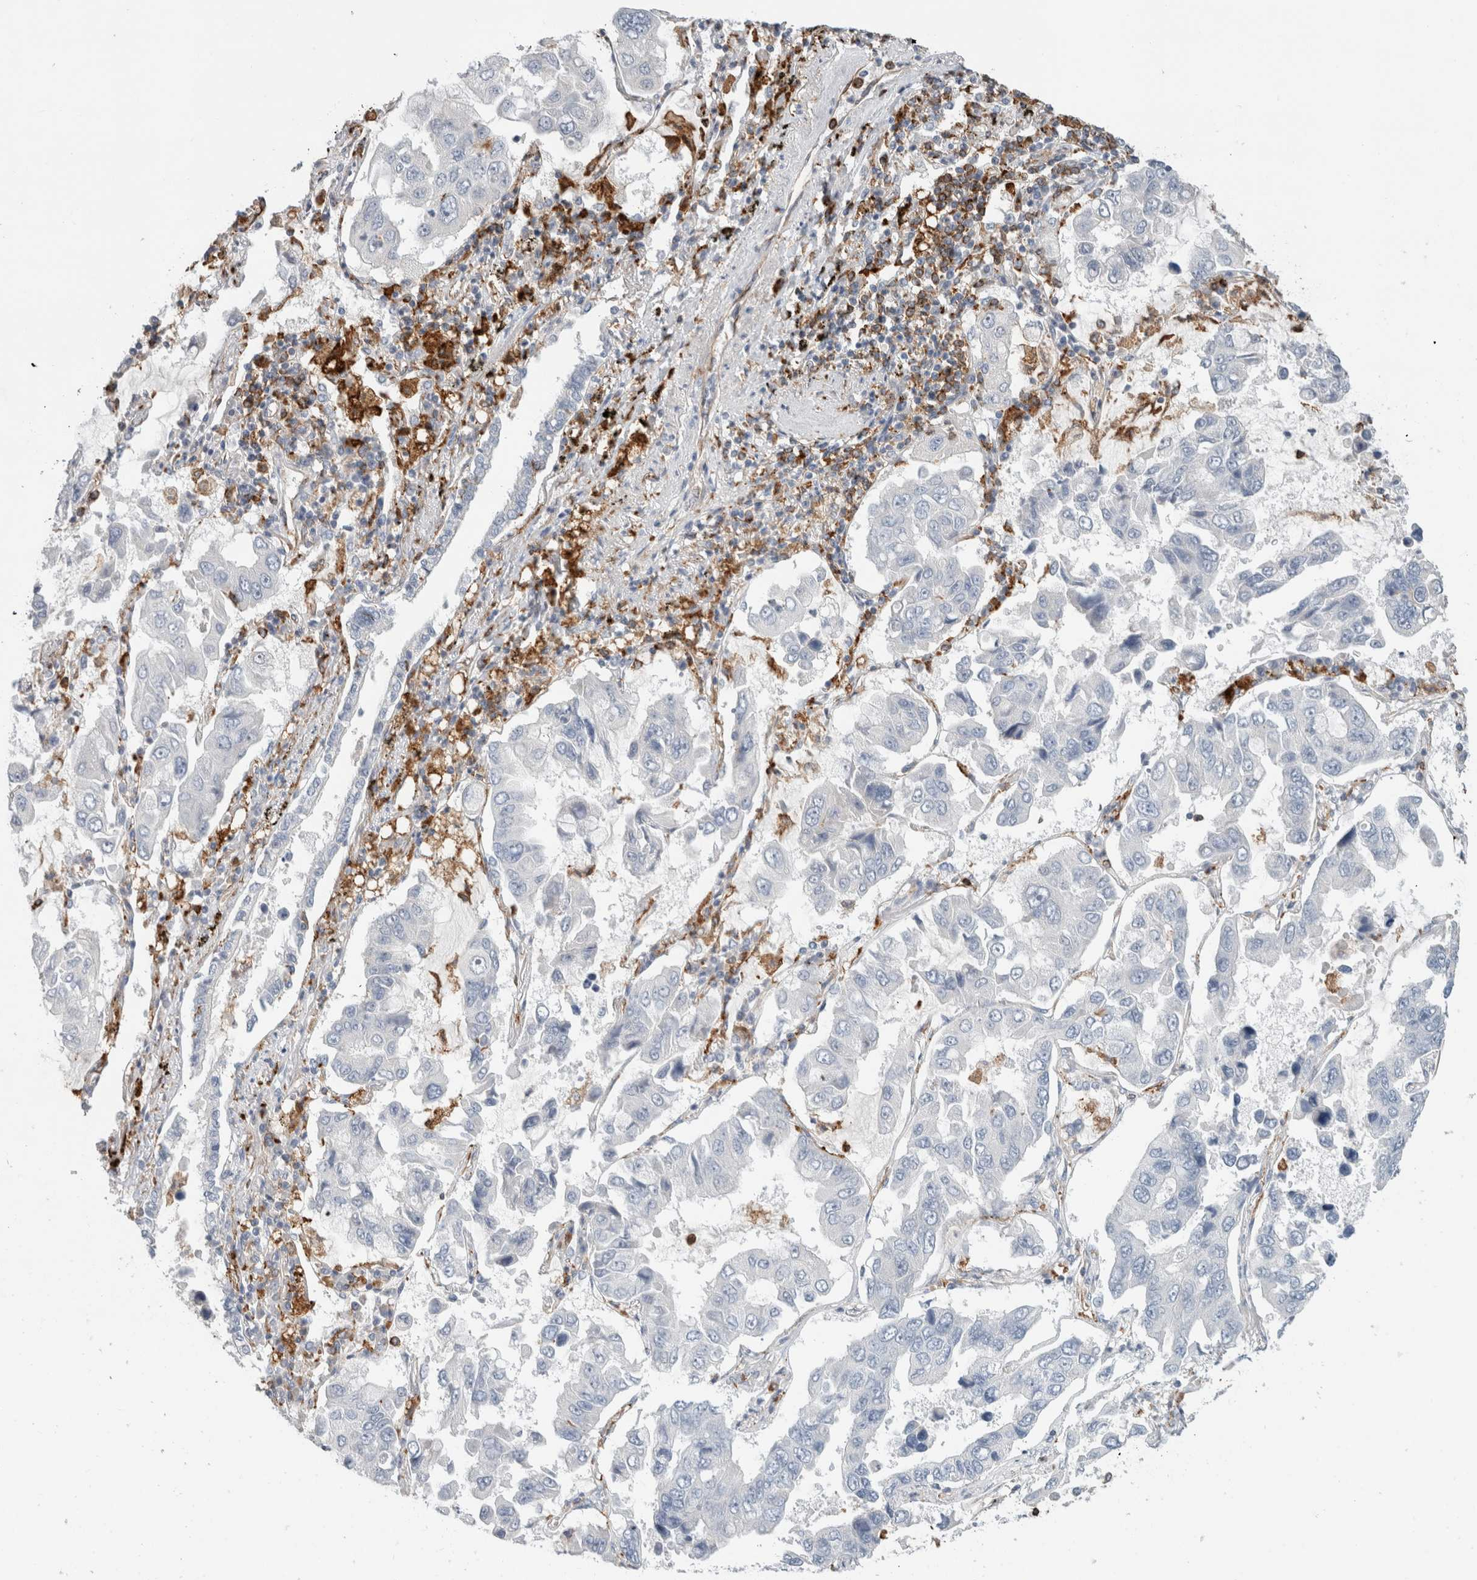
{"staining": {"intensity": "negative", "quantity": "none", "location": "none"}, "tissue": "lung cancer", "cell_type": "Tumor cells", "image_type": "cancer", "snomed": [{"axis": "morphology", "description": "Adenocarcinoma, NOS"}, {"axis": "topography", "description": "Lung"}], "caption": "Immunohistochemical staining of lung cancer displays no significant positivity in tumor cells.", "gene": "LY86", "patient": {"sex": "male", "age": 64}}